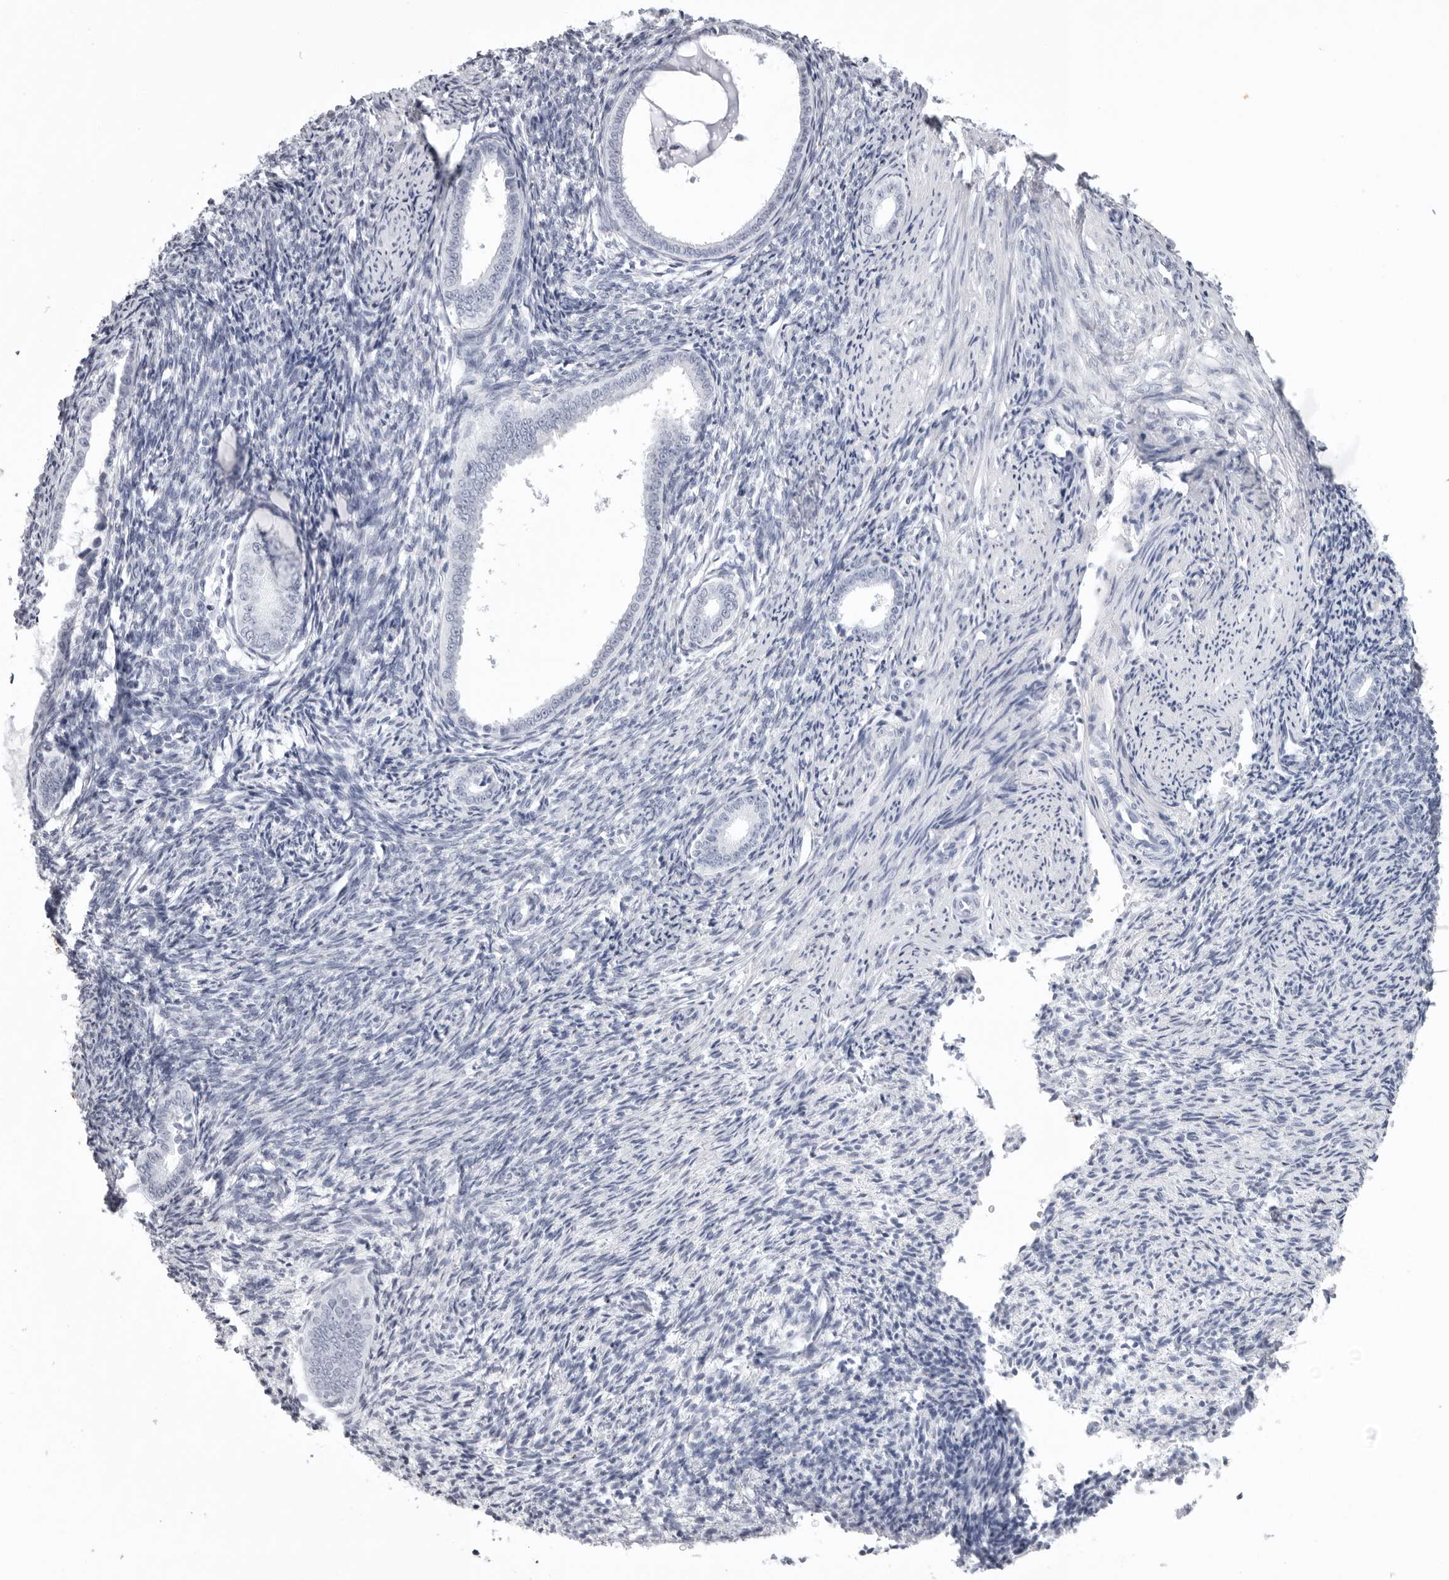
{"staining": {"intensity": "negative", "quantity": "none", "location": "none"}, "tissue": "endometrium", "cell_type": "Cells in endometrial stroma", "image_type": "normal", "snomed": [{"axis": "morphology", "description": "Normal tissue, NOS"}, {"axis": "topography", "description": "Endometrium"}], "caption": "The histopathology image demonstrates no staining of cells in endometrial stroma in unremarkable endometrium. (Stains: DAB (3,3'-diaminobenzidine) immunohistochemistry (IHC) with hematoxylin counter stain, Microscopy: brightfield microscopy at high magnification).", "gene": "KLK9", "patient": {"sex": "female", "age": 56}}